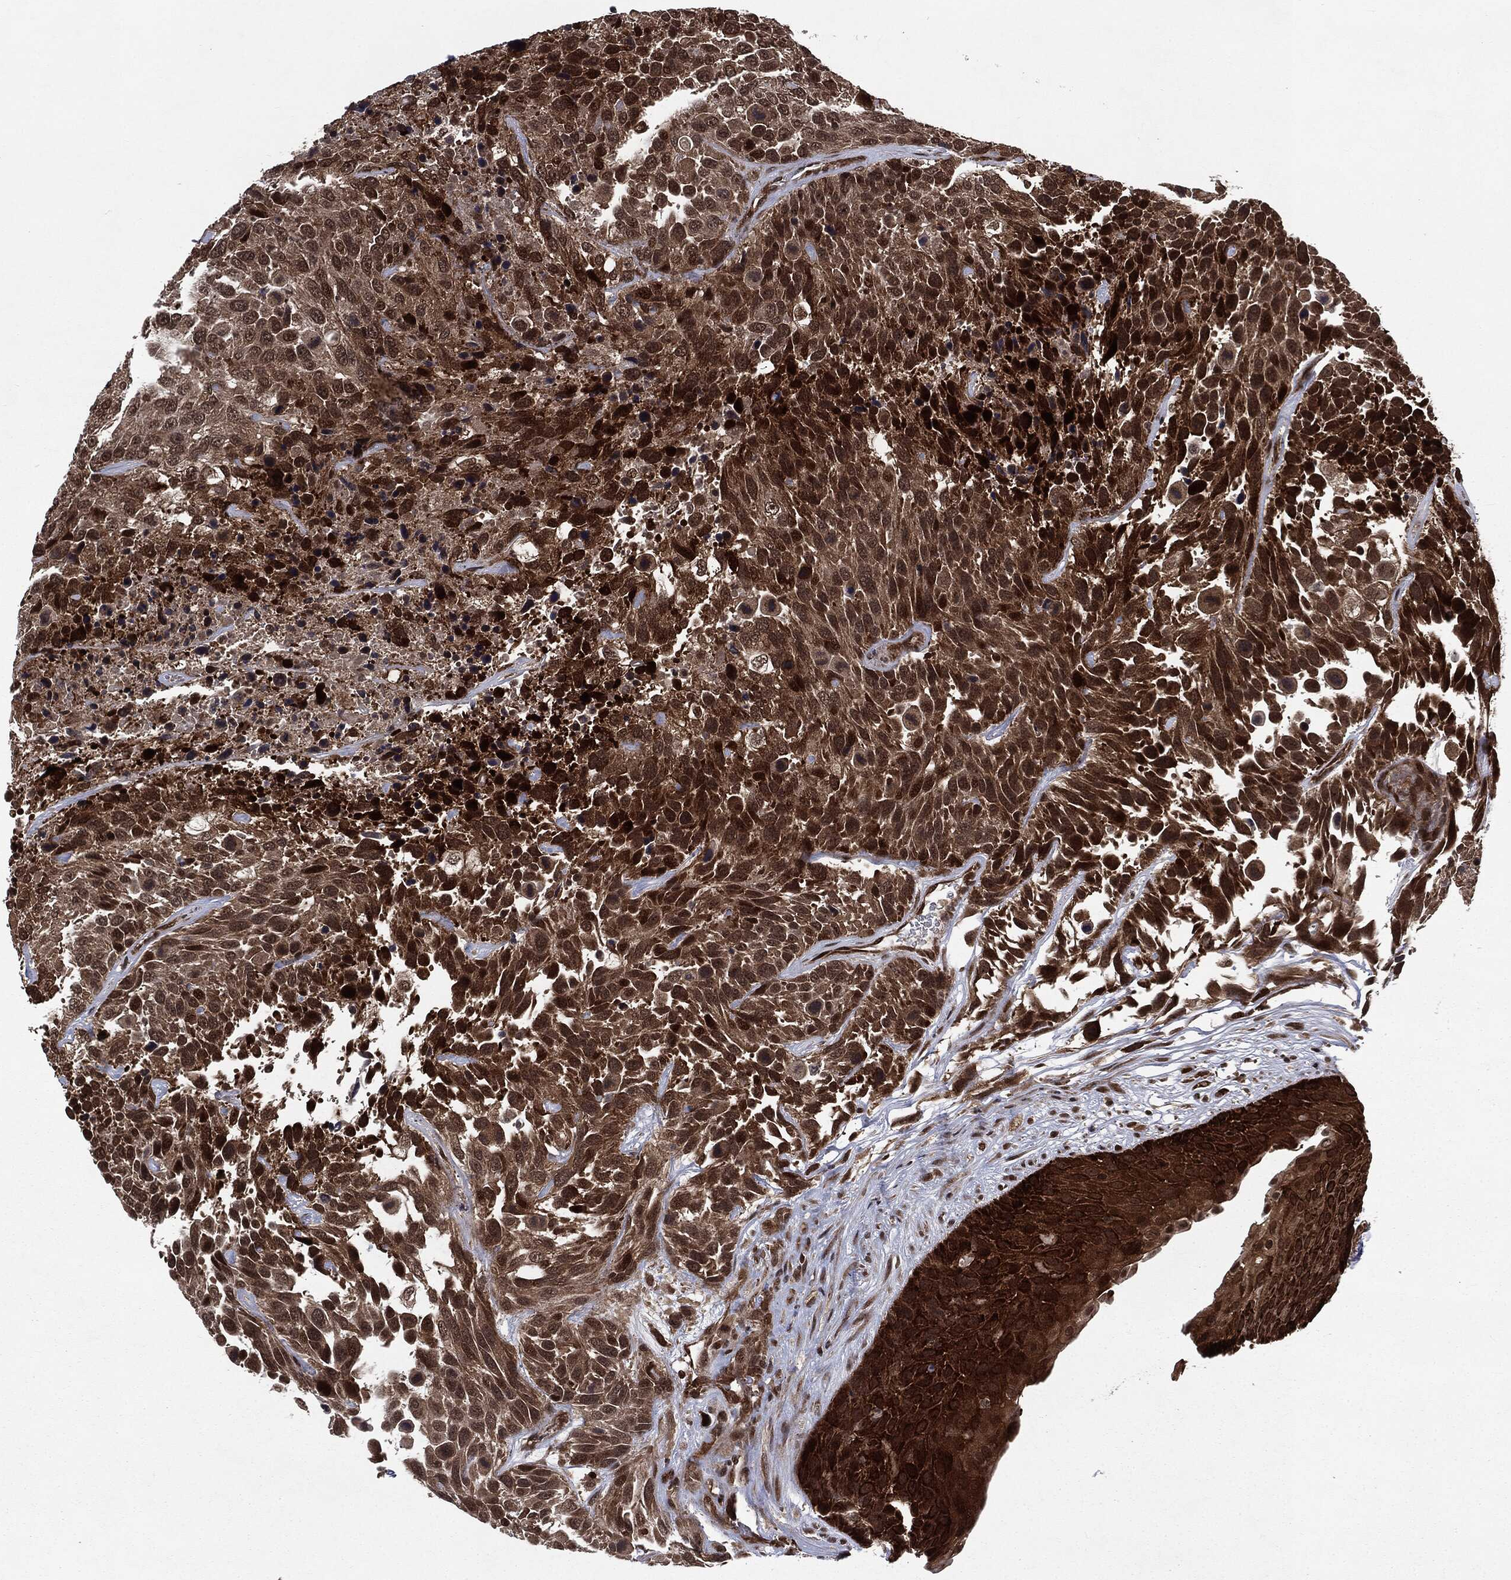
{"staining": {"intensity": "strong", "quantity": ">75%", "location": "cytoplasmic/membranous,nuclear"}, "tissue": "urothelial cancer", "cell_type": "Tumor cells", "image_type": "cancer", "snomed": [{"axis": "morphology", "description": "Urothelial carcinoma, High grade"}, {"axis": "topography", "description": "Urinary bladder"}], "caption": "Immunohistochemical staining of urothelial cancer reveals high levels of strong cytoplasmic/membranous and nuclear protein expression in about >75% of tumor cells. (Brightfield microscopy of DAB IHC at high magnification).", "gene": "STAU2", "patient": {"sex": "female", "age": 70}}